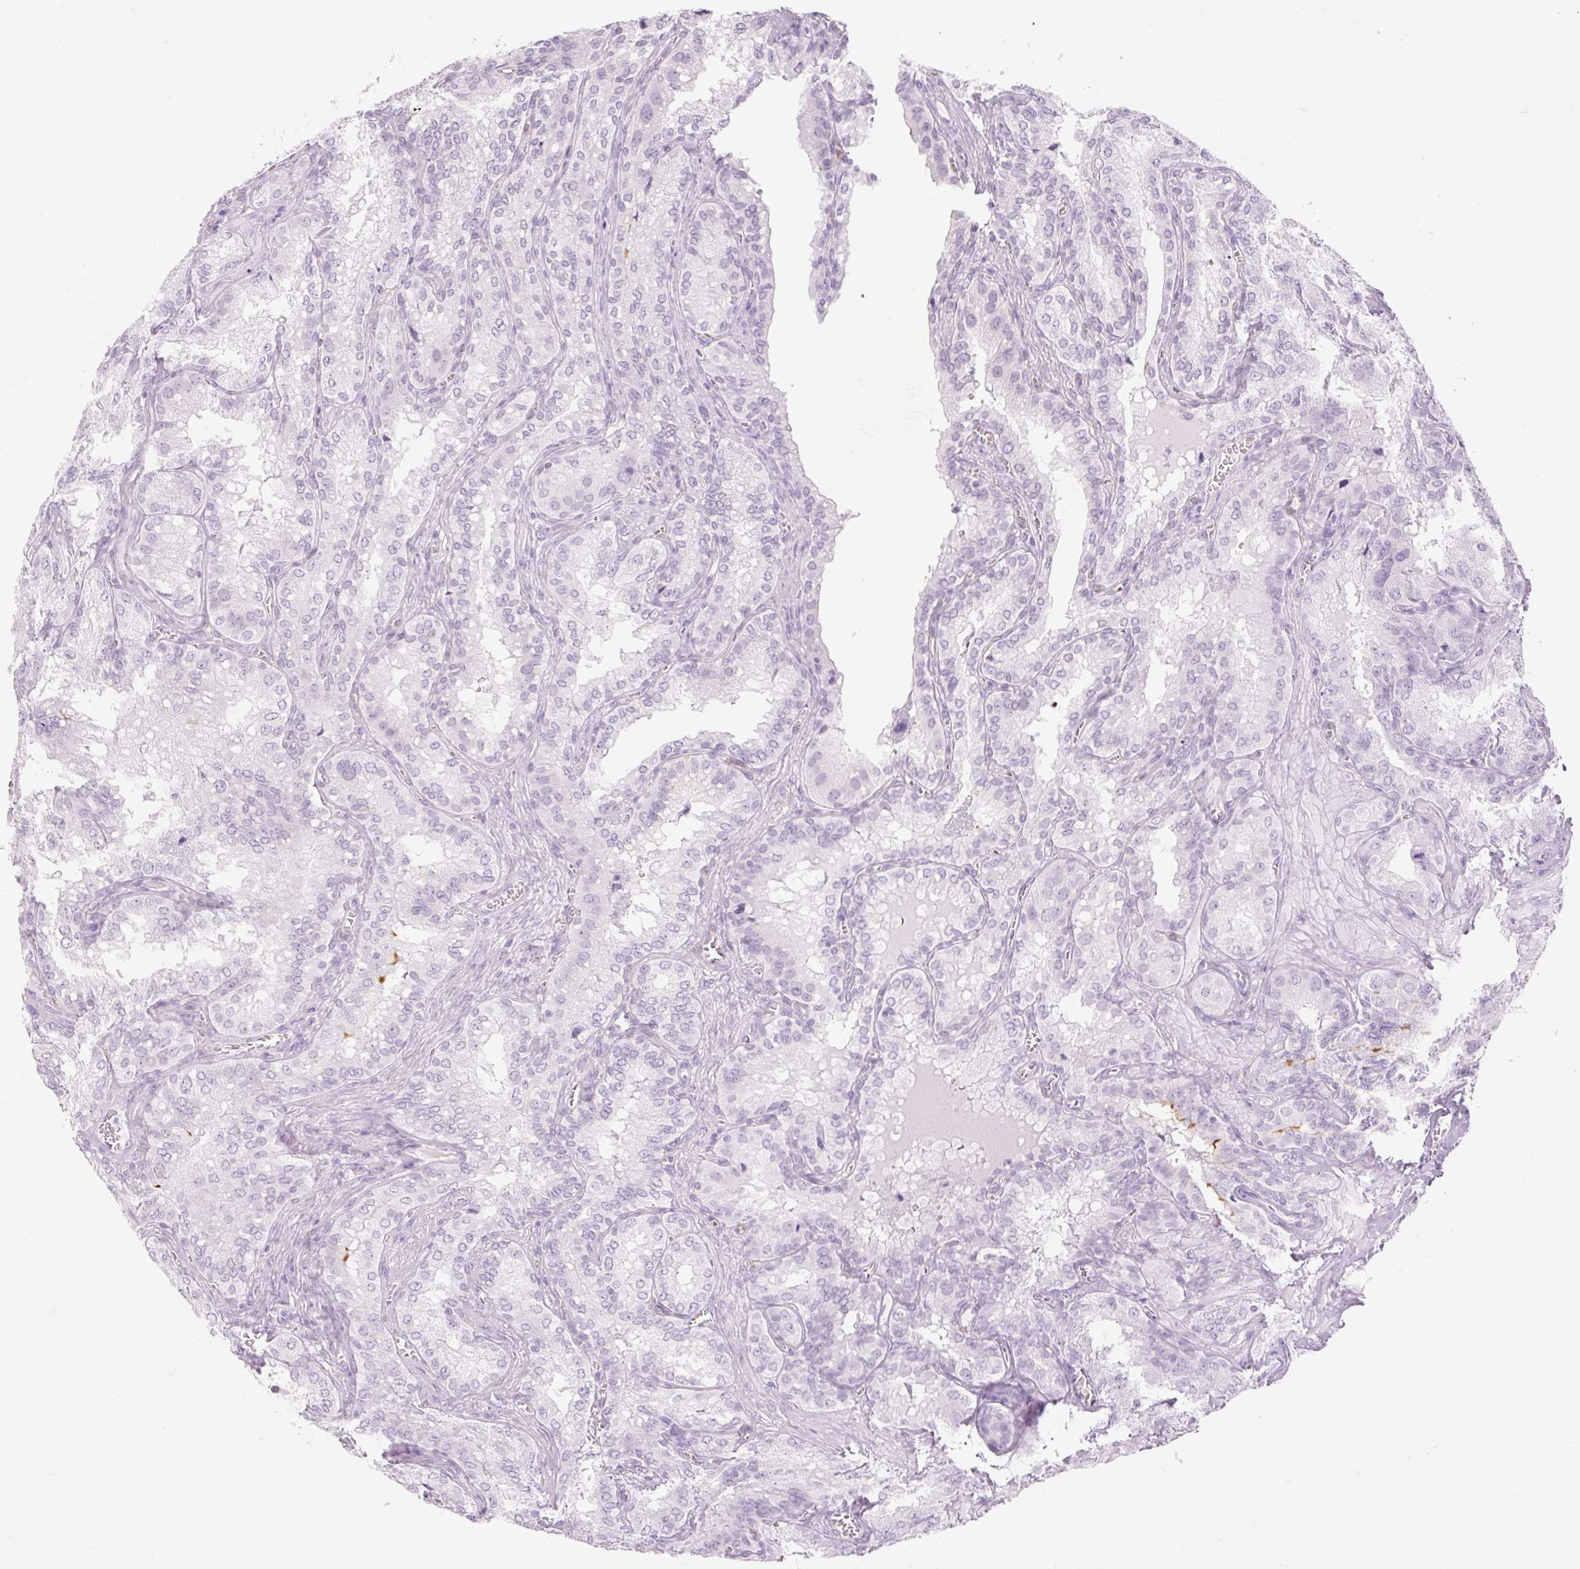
{"staining": {"intensity": "negative", "quantity": "none", "location": "none"}, "tissue": "seminal vesicle", "cell_type": "Glandular cells", "image_type": "normal", "snomed": [{"axis": "morphology", "description": "Normal tissue, NOS"}, {"axis": "topography", "description": "Seminal veicle"}], "caption": "An immunohistochemistry image of unremarkable seminal vesicle is shown. There is no staining in glandular cells of seminal vesicle.", "gene": "TAF1L", "patient": {"sex": "male", "age": 47}}